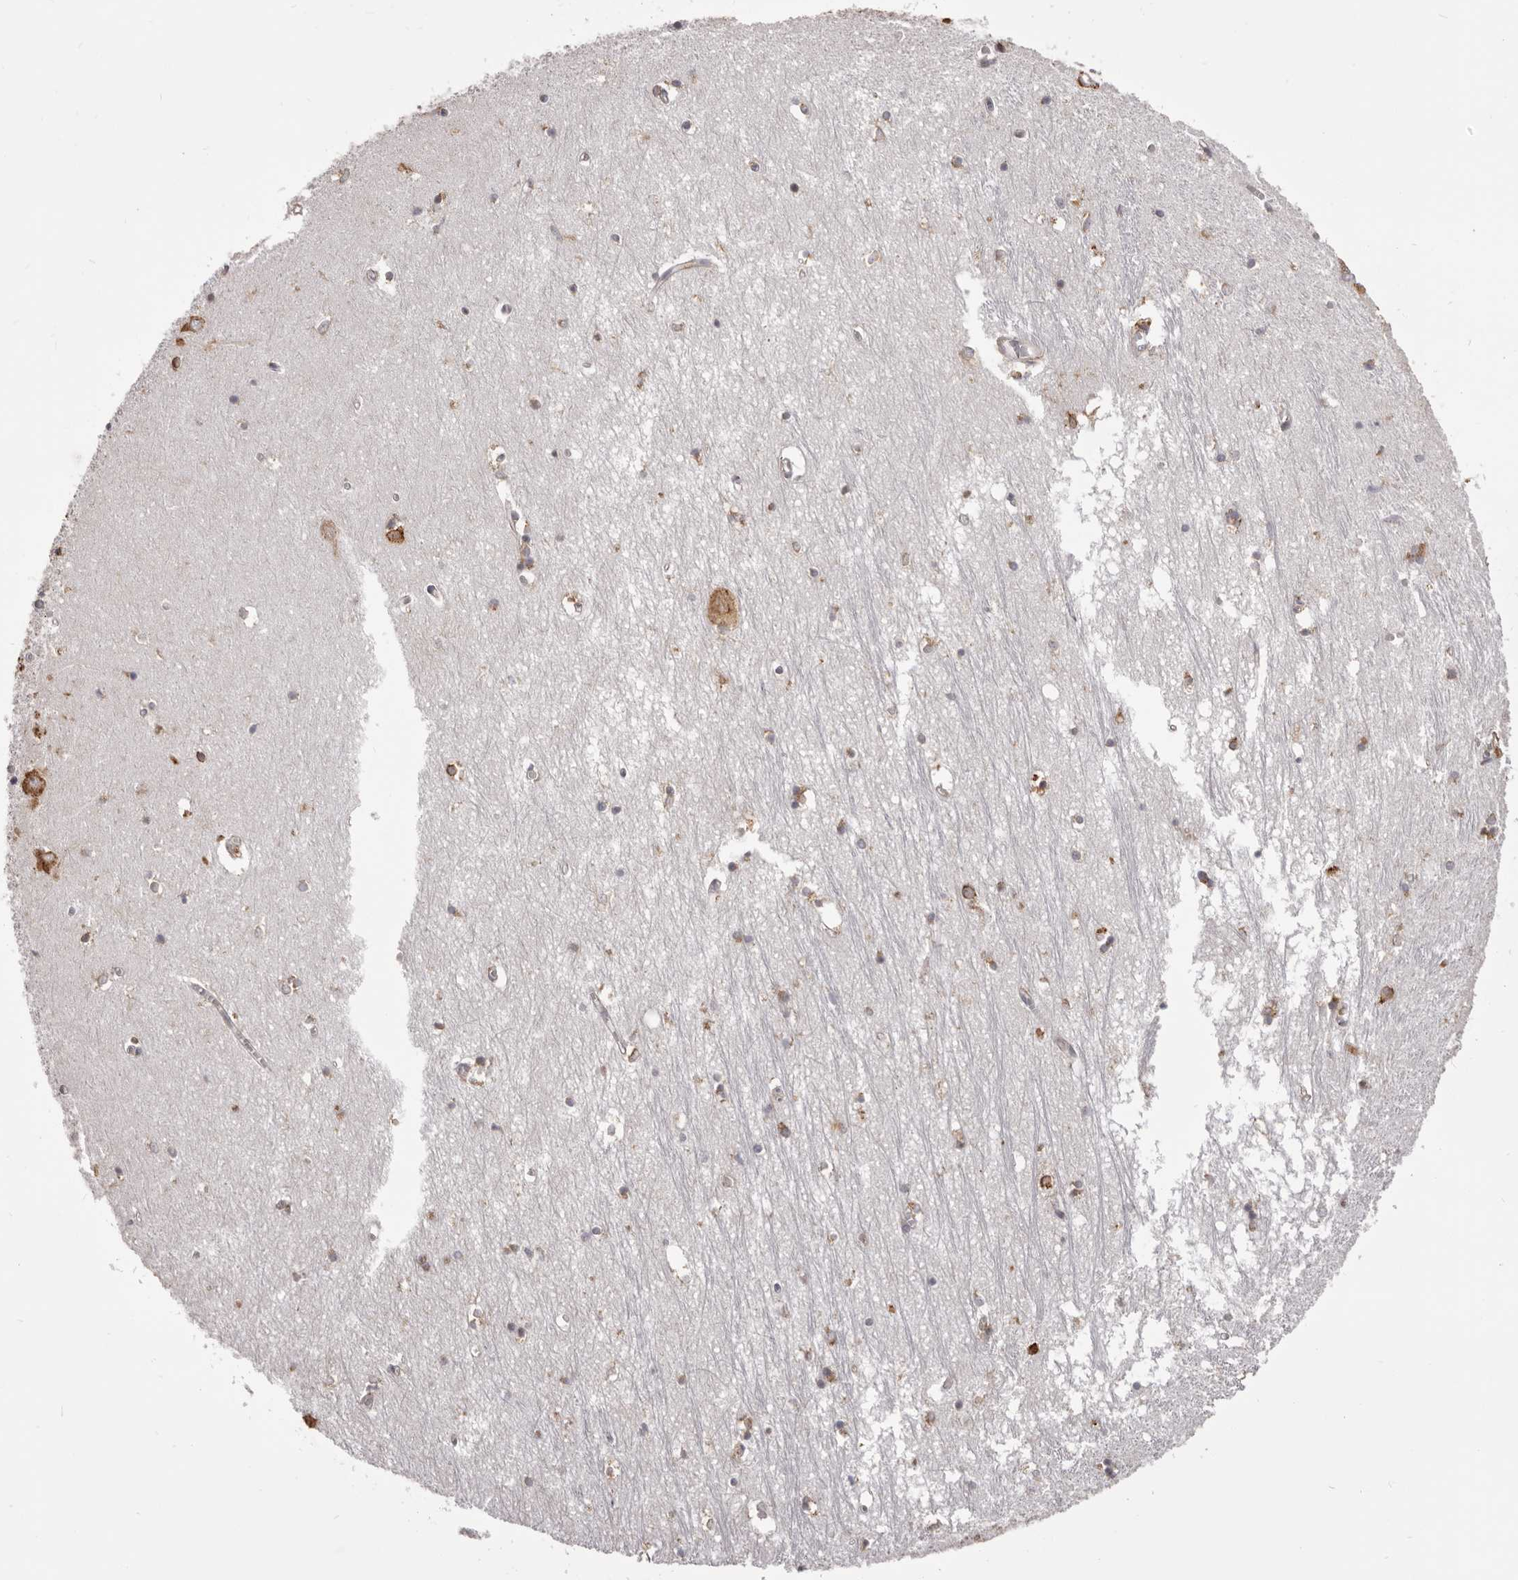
{"staining": {"intensity": "moderate", "quantity": "25%-75%", "location": "cytoplasmic/membranous"}, "tissue": "hippocampus", "cell_type": "Glial cells", "image_type": "normal", "snomed": [{"axis": "morphology", "description": "Normal tissue, NOS"}, {"axis": "topography", "description": "Hippocampus"}], "caption": "IHC (DAB (3,3'-diaminobenzidine)) staining of benign human hippocampus reveals moderate cytoplasmic/membranous protein expression in approximately 25%-75% of glial cells.", "gene": "QRSL1", "patient": {"sex": "male", "age": 70}}